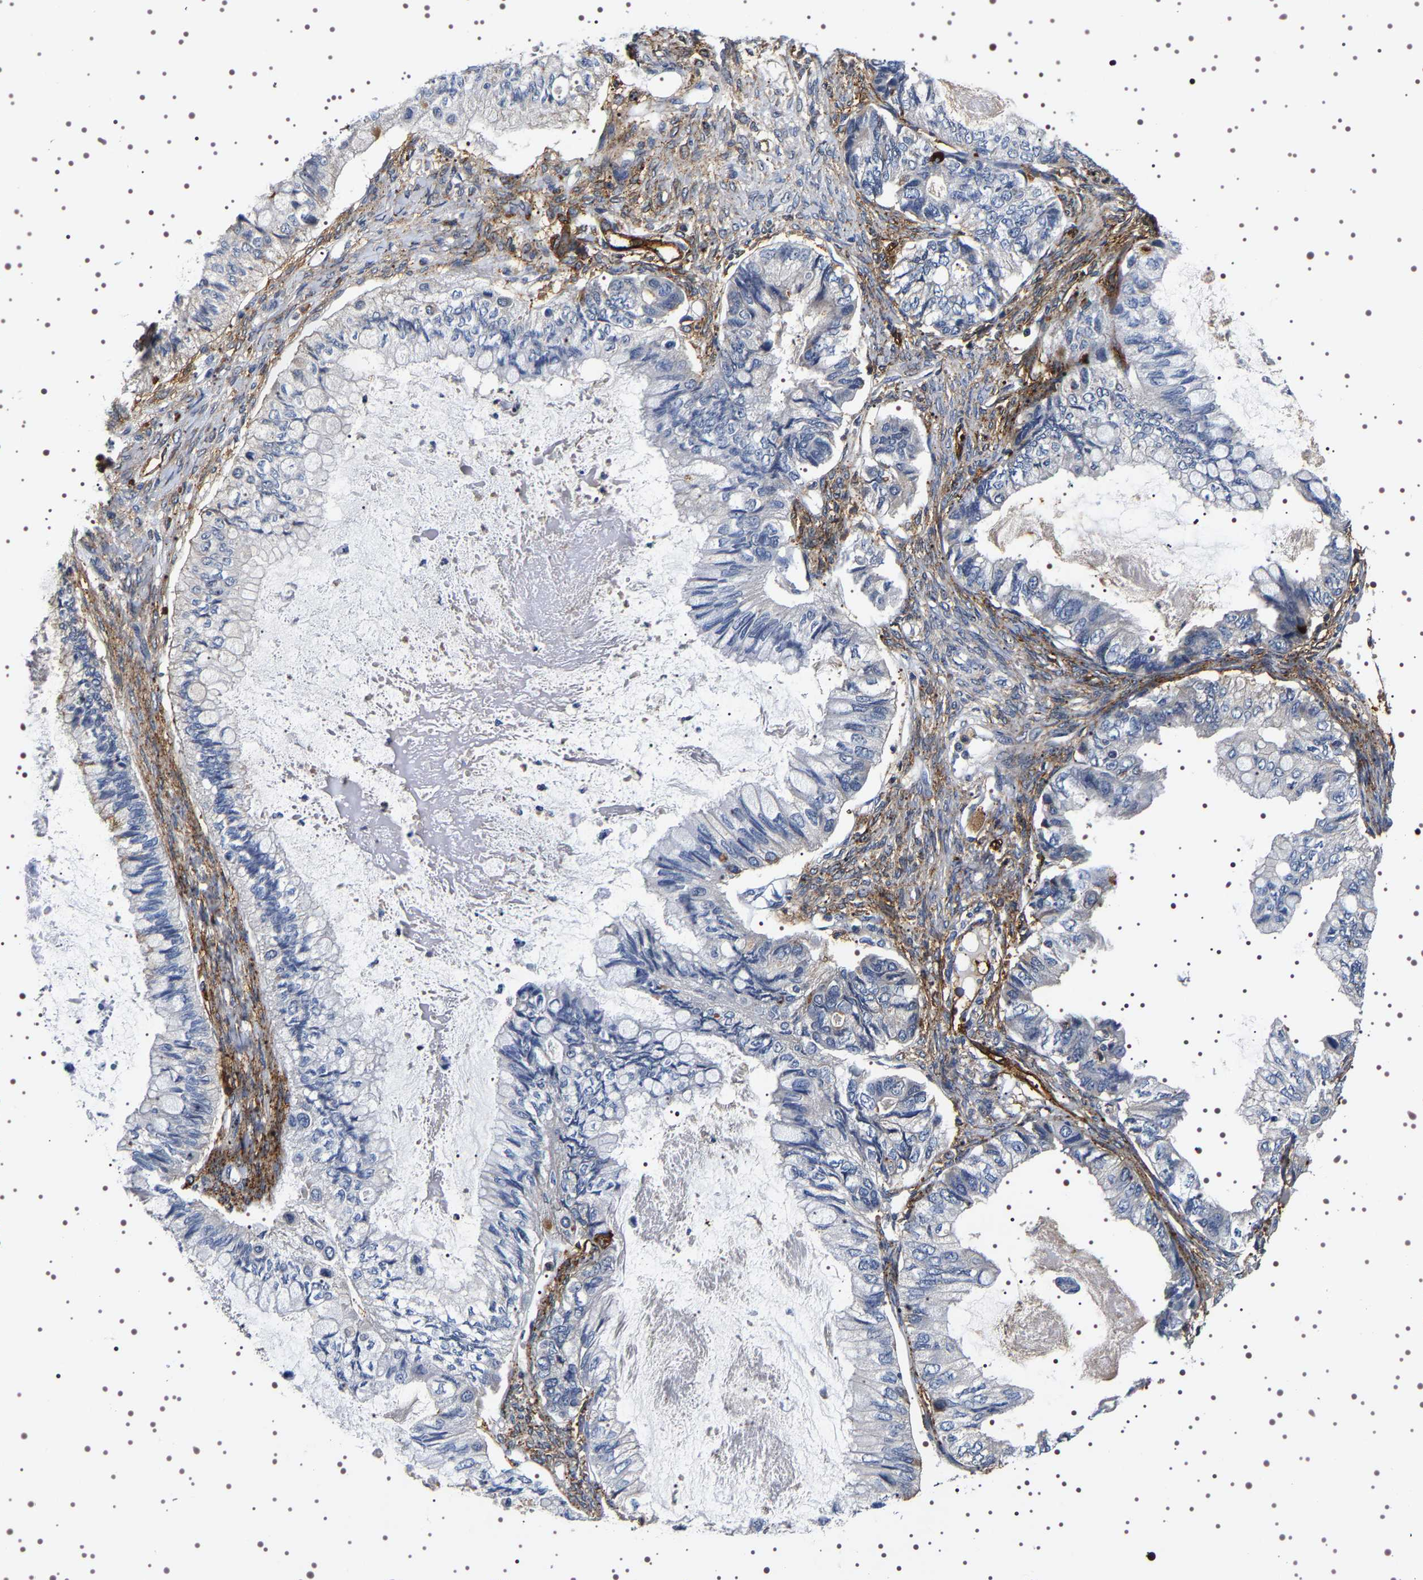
{"staining": {"intensity": "negative", "quantity": "none", "location": "none"}, "tissue": "ovarian cancer", "cell_type": "Tumor cells", "image_type": "cancer", "snomed": [{"axis": "morphology", "description": "Cystadenocarcinoma, mucinous, NOS"}, {"axis": "topography", "description": "Ovary"}], "caption": "Tumor cells show no significant expression in ovarian cancer (mucinous cystadenocarcinoma).", "gene": "ALPL", "patient": {"sex": "female", "age": 80}}